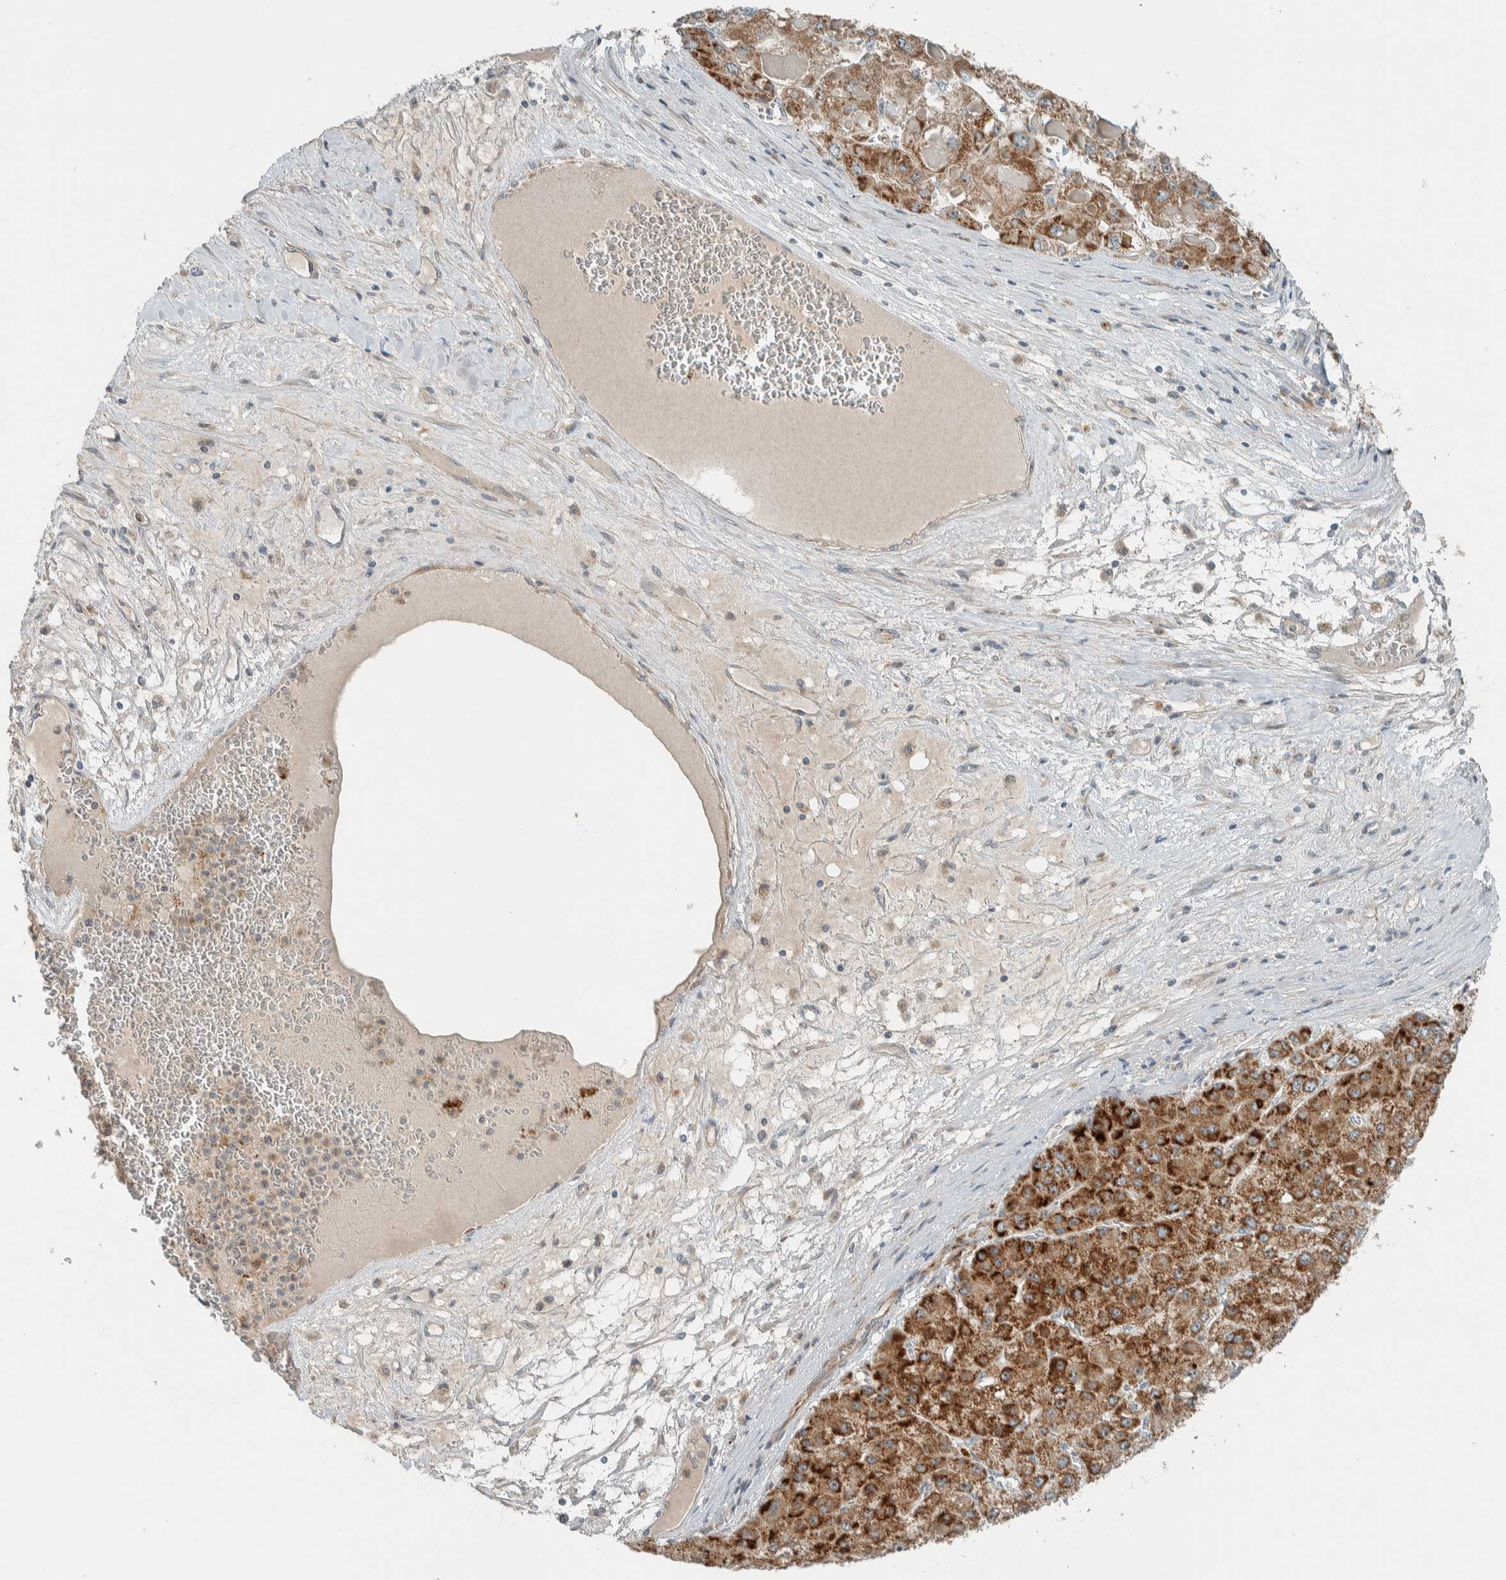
{"staining": {"intensity": "strong", "quantity": ">75%", "location": "cytoplasmic/membranous"}, "tissue": "liver cancer", "cell_type": "Tumor cells", "image_type": "cancer", "snomed": [{"axis": "morphology", "description": "Carcinoma, Hepatocellular, NOS"}, {"axis": "topography", "description": "Liver"}], "caption": "Tumor cells demonstrate high levels of strong cytoplasmic/membranous expression in approximately >75% of cells in liver cancer (hepatocellular carcinoma).", "gene": "SLFN12L", "patient": {"sex": "female", "age": 73}}